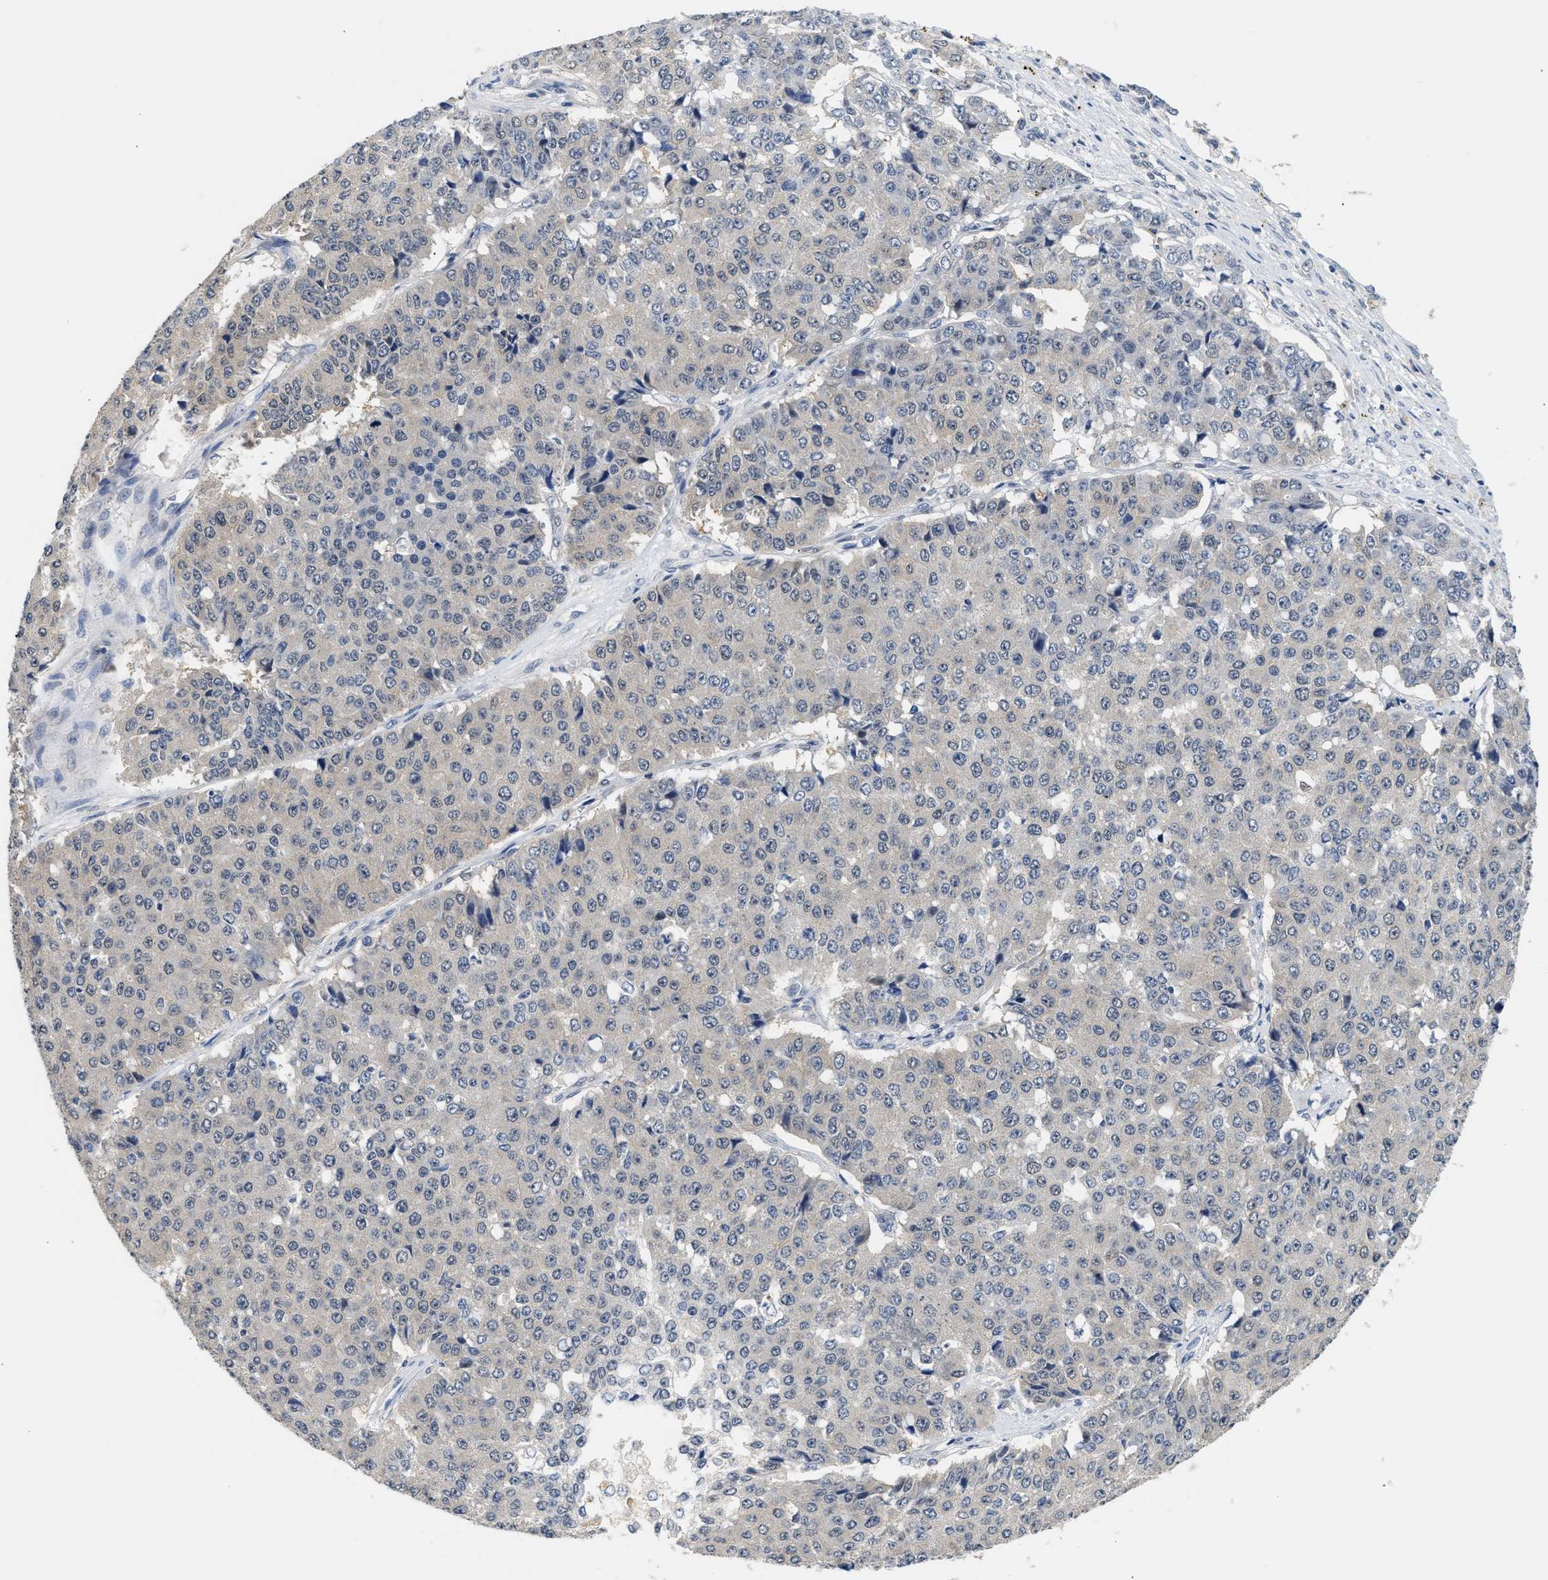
{"staining": {"intensity": "negative", "quantity": "none", "location": "none"}, "tissue": "pancreatic cancer", "cell_type": "Tumor cells", "image_type": "cancer", "snomed": [{"axis": "morphology", "description": "Adenocarcinoma, NOS"}, {"axis": "topography", "description": "Pancreas"}], "caption": "The IHC micrograph has no significant expression in tumor cells of pancreatic cancer tissue.", "gene": "PPM1L", "patient": {"sex": "male", "age": 50}}